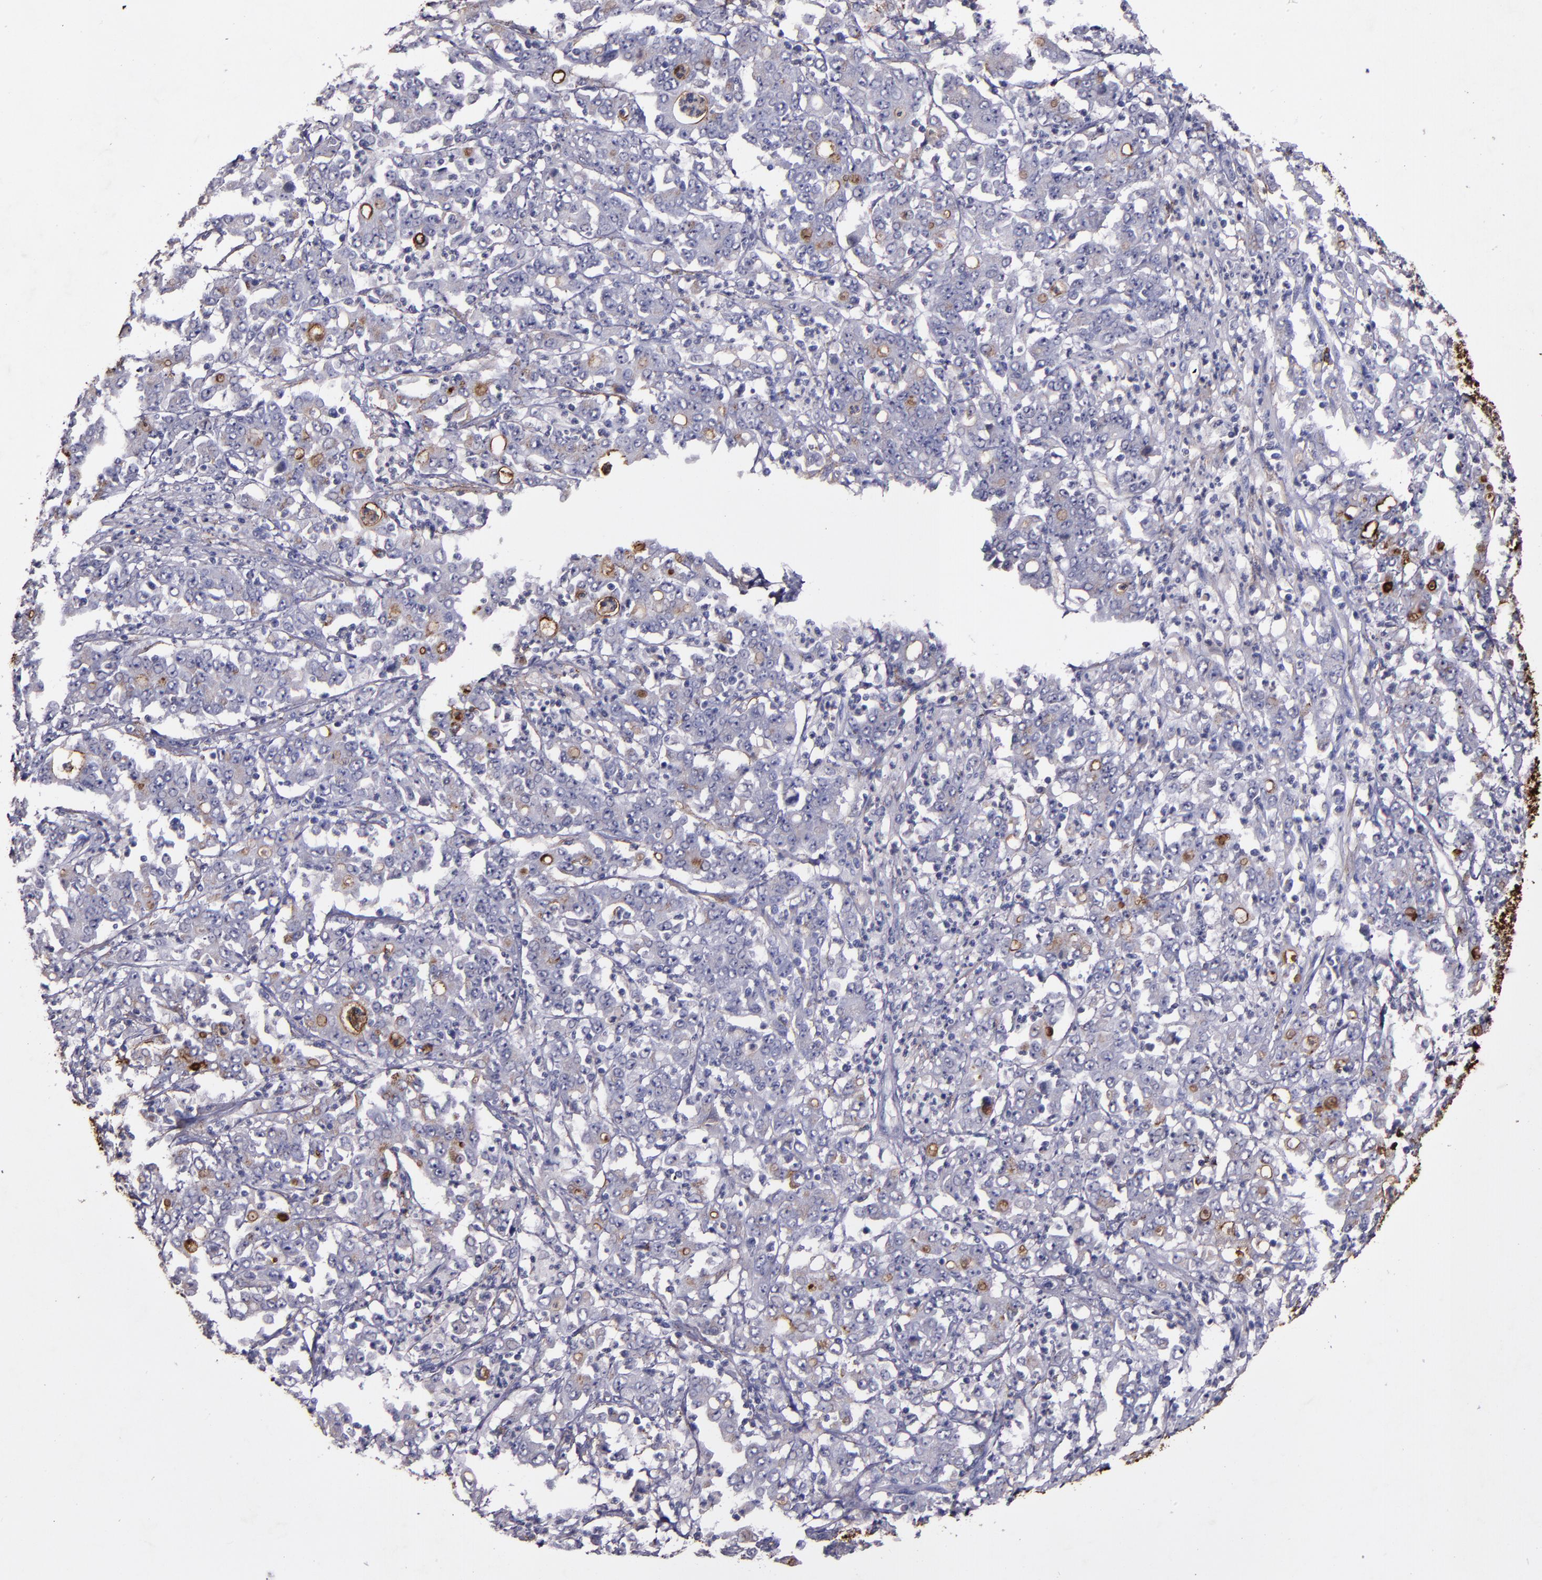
{"staining": {"intensity": "moderate", "quantity": "<25%", "location": "cytoplasmic/membranous"}, "tissue": "stomach cancer", "cell_type": "Tumor cells", "image_type": "cancer", "snomed": [{"axis": "morphology", "description": "Adenocarcinoma, NOS"}, {"axis": "topography", "description": "Stomach, lower"}], "caption": "Immunohistochemistry (IHC) (DAB) staining of adenocarcinoma (stomach) exhibits moderate cytoplasmic/membranous protein expression in approximately <25% of tumor cells. Nuclei are stained in blue.", "gene": "MFGE8", "patient": {"sex": "female", "age": 71}}